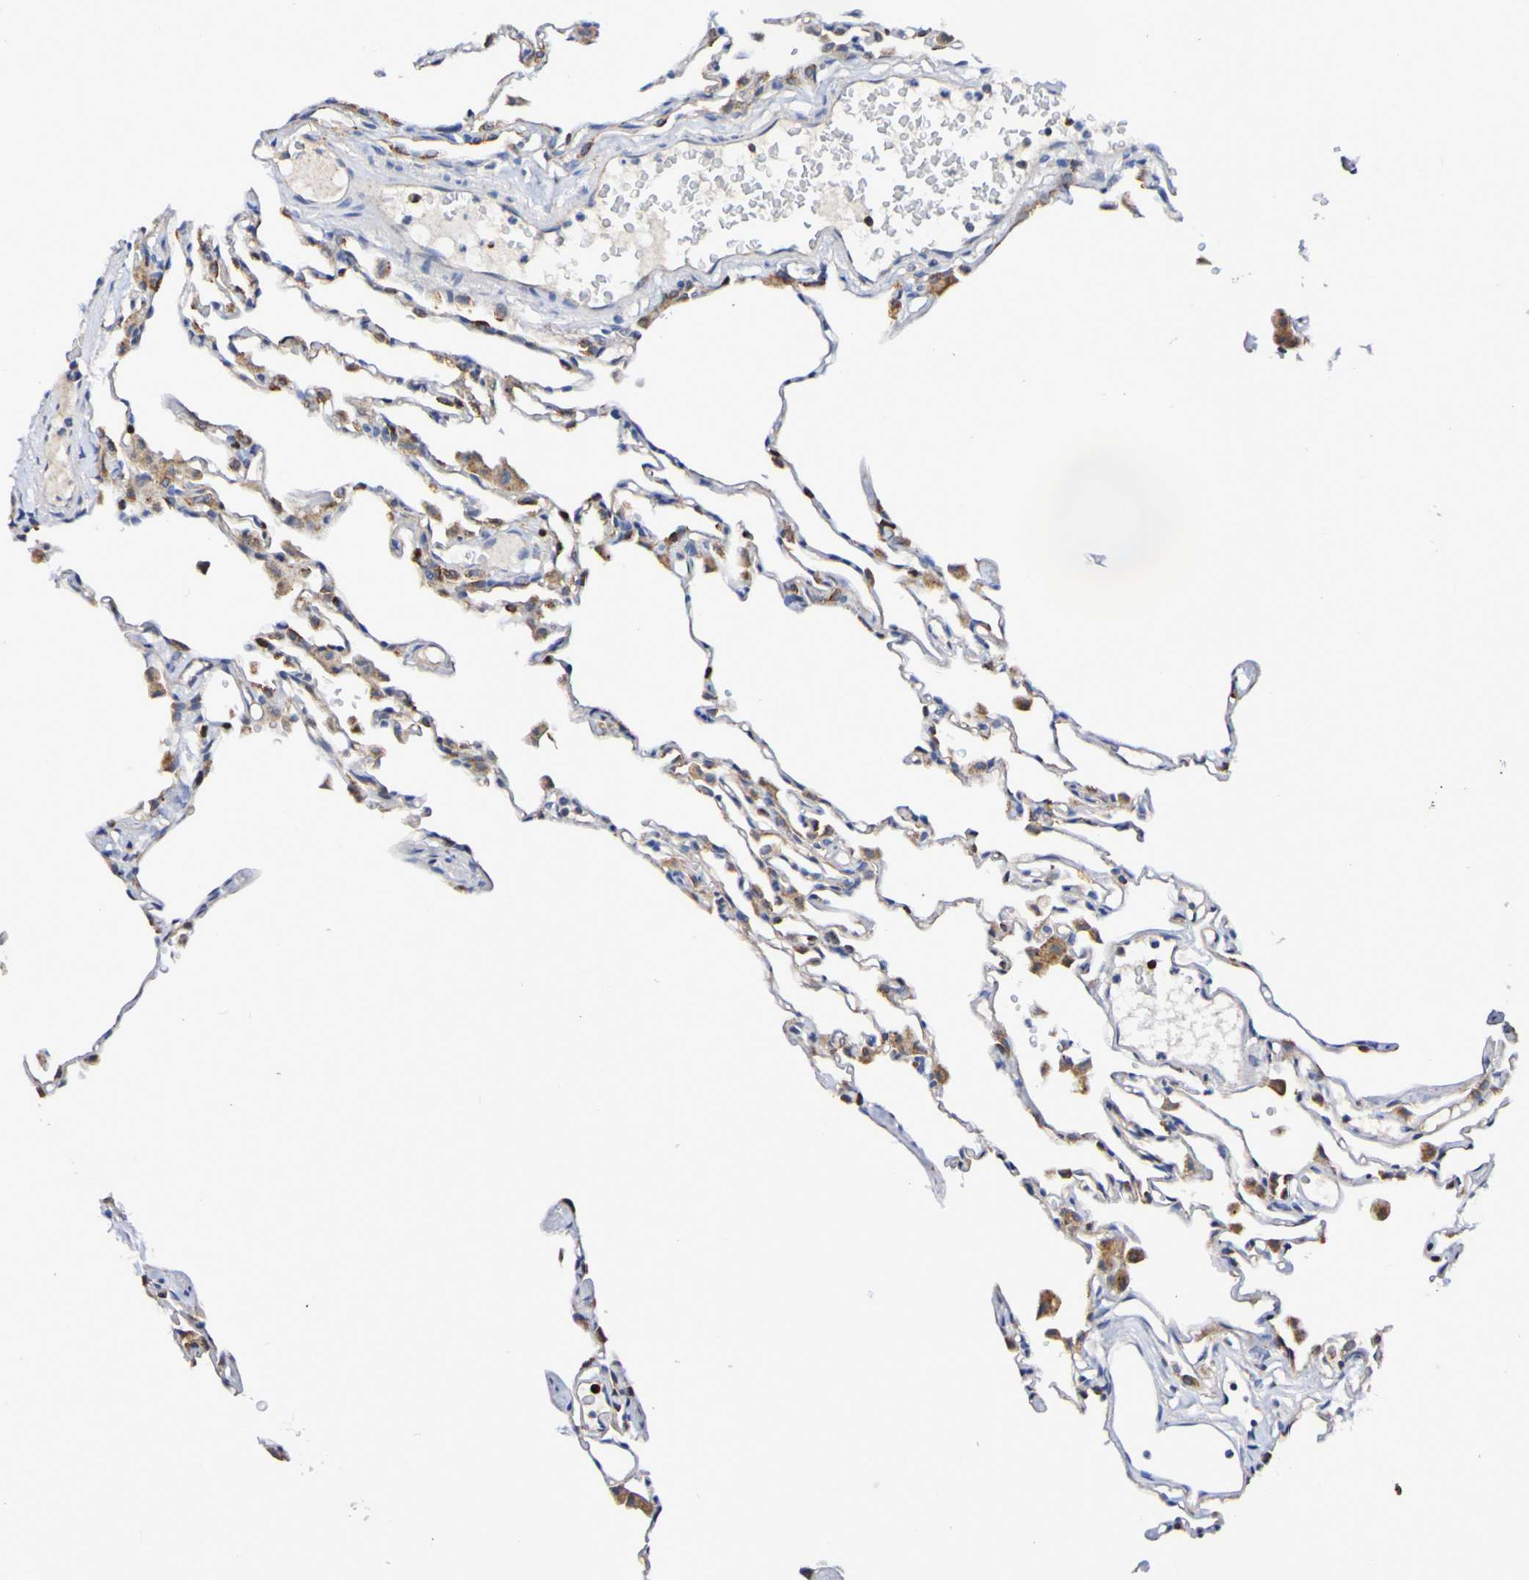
{"staining": {"intensity": "moderate", "quantity": "<25%", "location": "cytoplasmic/membranous"}, "tissue": "lung", "cell_type": "Alveolar cells", "image_type": "normal", "snomed": [{"axis": "morphology", "description": "Normal tissue, NOS"}, {"axis": "topography", "description": "Lung"}], "caption": "This is a micrograph of IHC staining of unremarkable lung, which shows moderate staining in the cytoplasmic/membranous of alveolar cells.", "gene": "GJB1", "patient": {"sex": "female", "age": 49}}